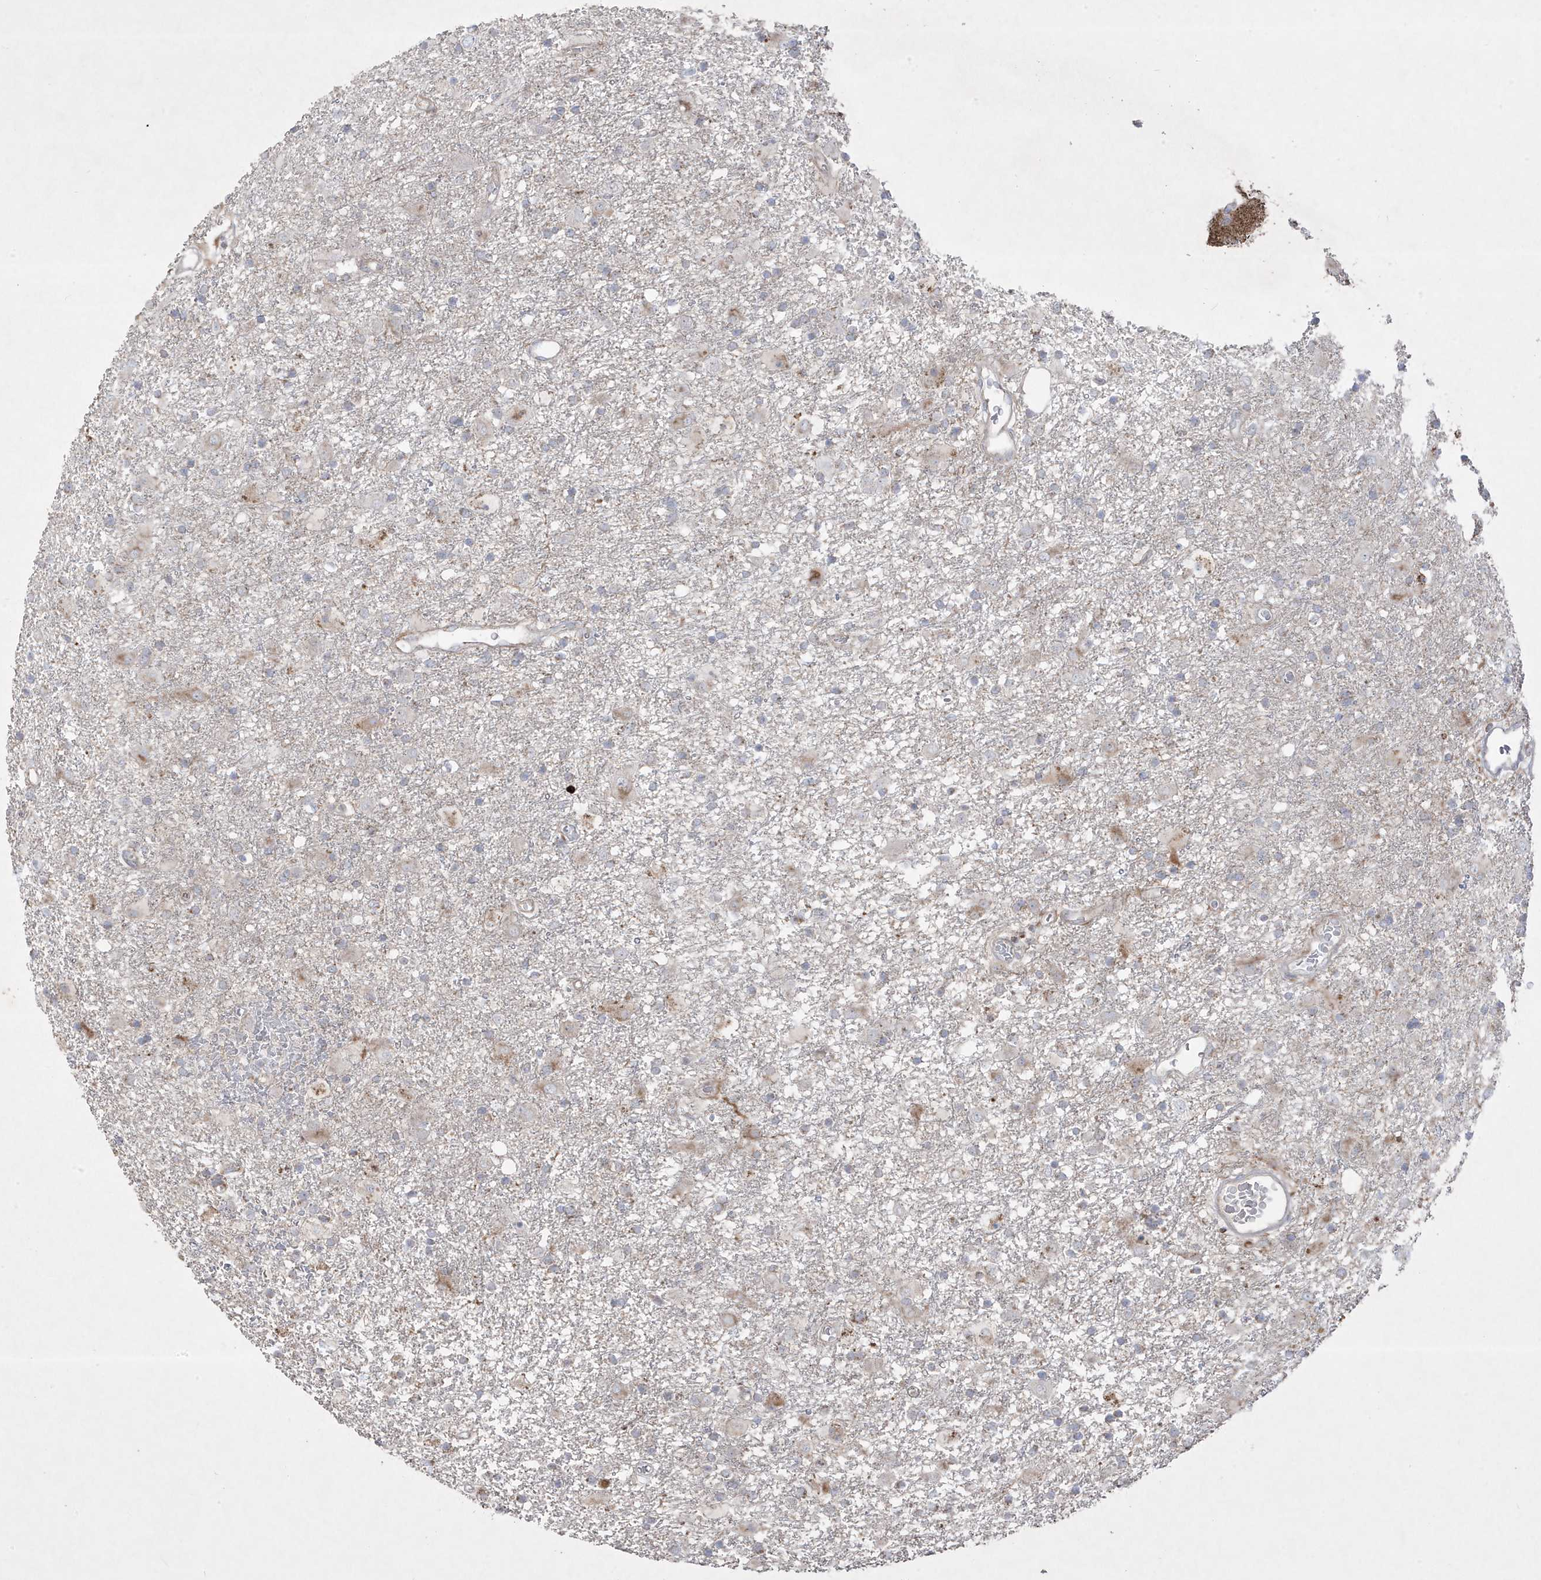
{"staining": {"intensity": "moderate", "quantity": "<25%", "location": "cytoplasmic/membranous"}, "tissue": "glioma", "cell_type": "Tumor cells", "image_type": "cancer", "snomed": [{"axis": "morphology", "description": "Glioma, malignant, Low grade"}, {"axis": "topography", "description": "Brain"}], "caption": "Glioma was stained to show a protein in brown. There is low levels of moderate cytoplasmic/membranous staining in approximately <25% of tumor cells.", "gene": "ADAMTSL3", "patient": {"sex": "male", "age": 65}}